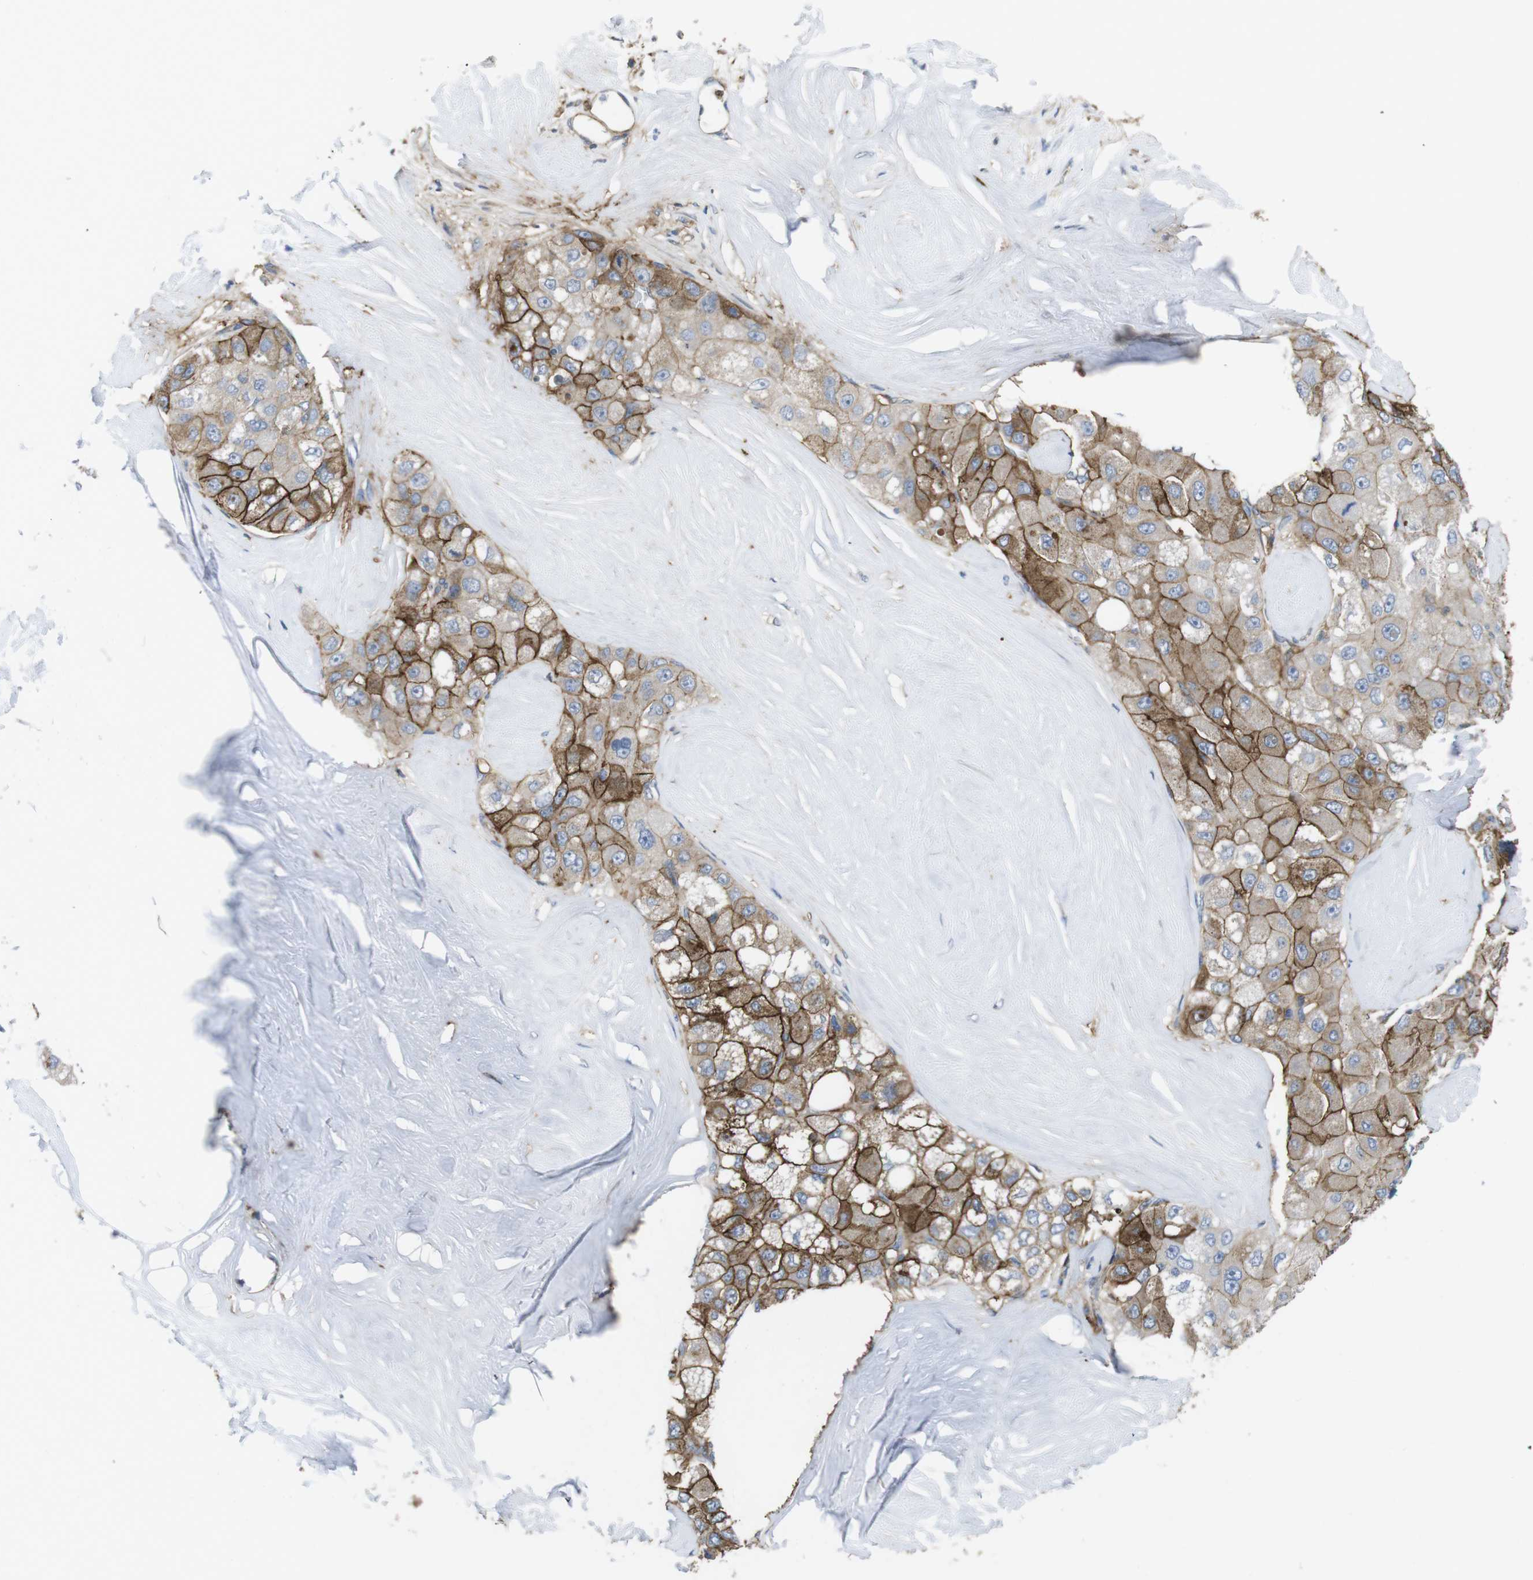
{"staining": {"intensity": "strong", "quantity": "25%-75%", "location": "cytoplasmic/membranous"}, "tissue": "liver cancer", "cell_type": "Tumor cells", "image_type": "cancer", "snomed": [{"axis": "morphology", "description": "Carcinoma, Hepatocellular, NOS"}, {"axis": "topography", "description": "Liver"}], "caption": "Brown immunohistochemical staining in hepatocellular carcinoma (liver) shows strong cytoplasmic/membranous positivity in about 25%-75% of tumor cells. The staining was performed using DAB to visualize the protein expression in brown, while the nuclei were stained in blue with hematoxylin (Magnification: 20x).", "gene": "CCR6", "patient": {"sex": "male", "age": 80}}